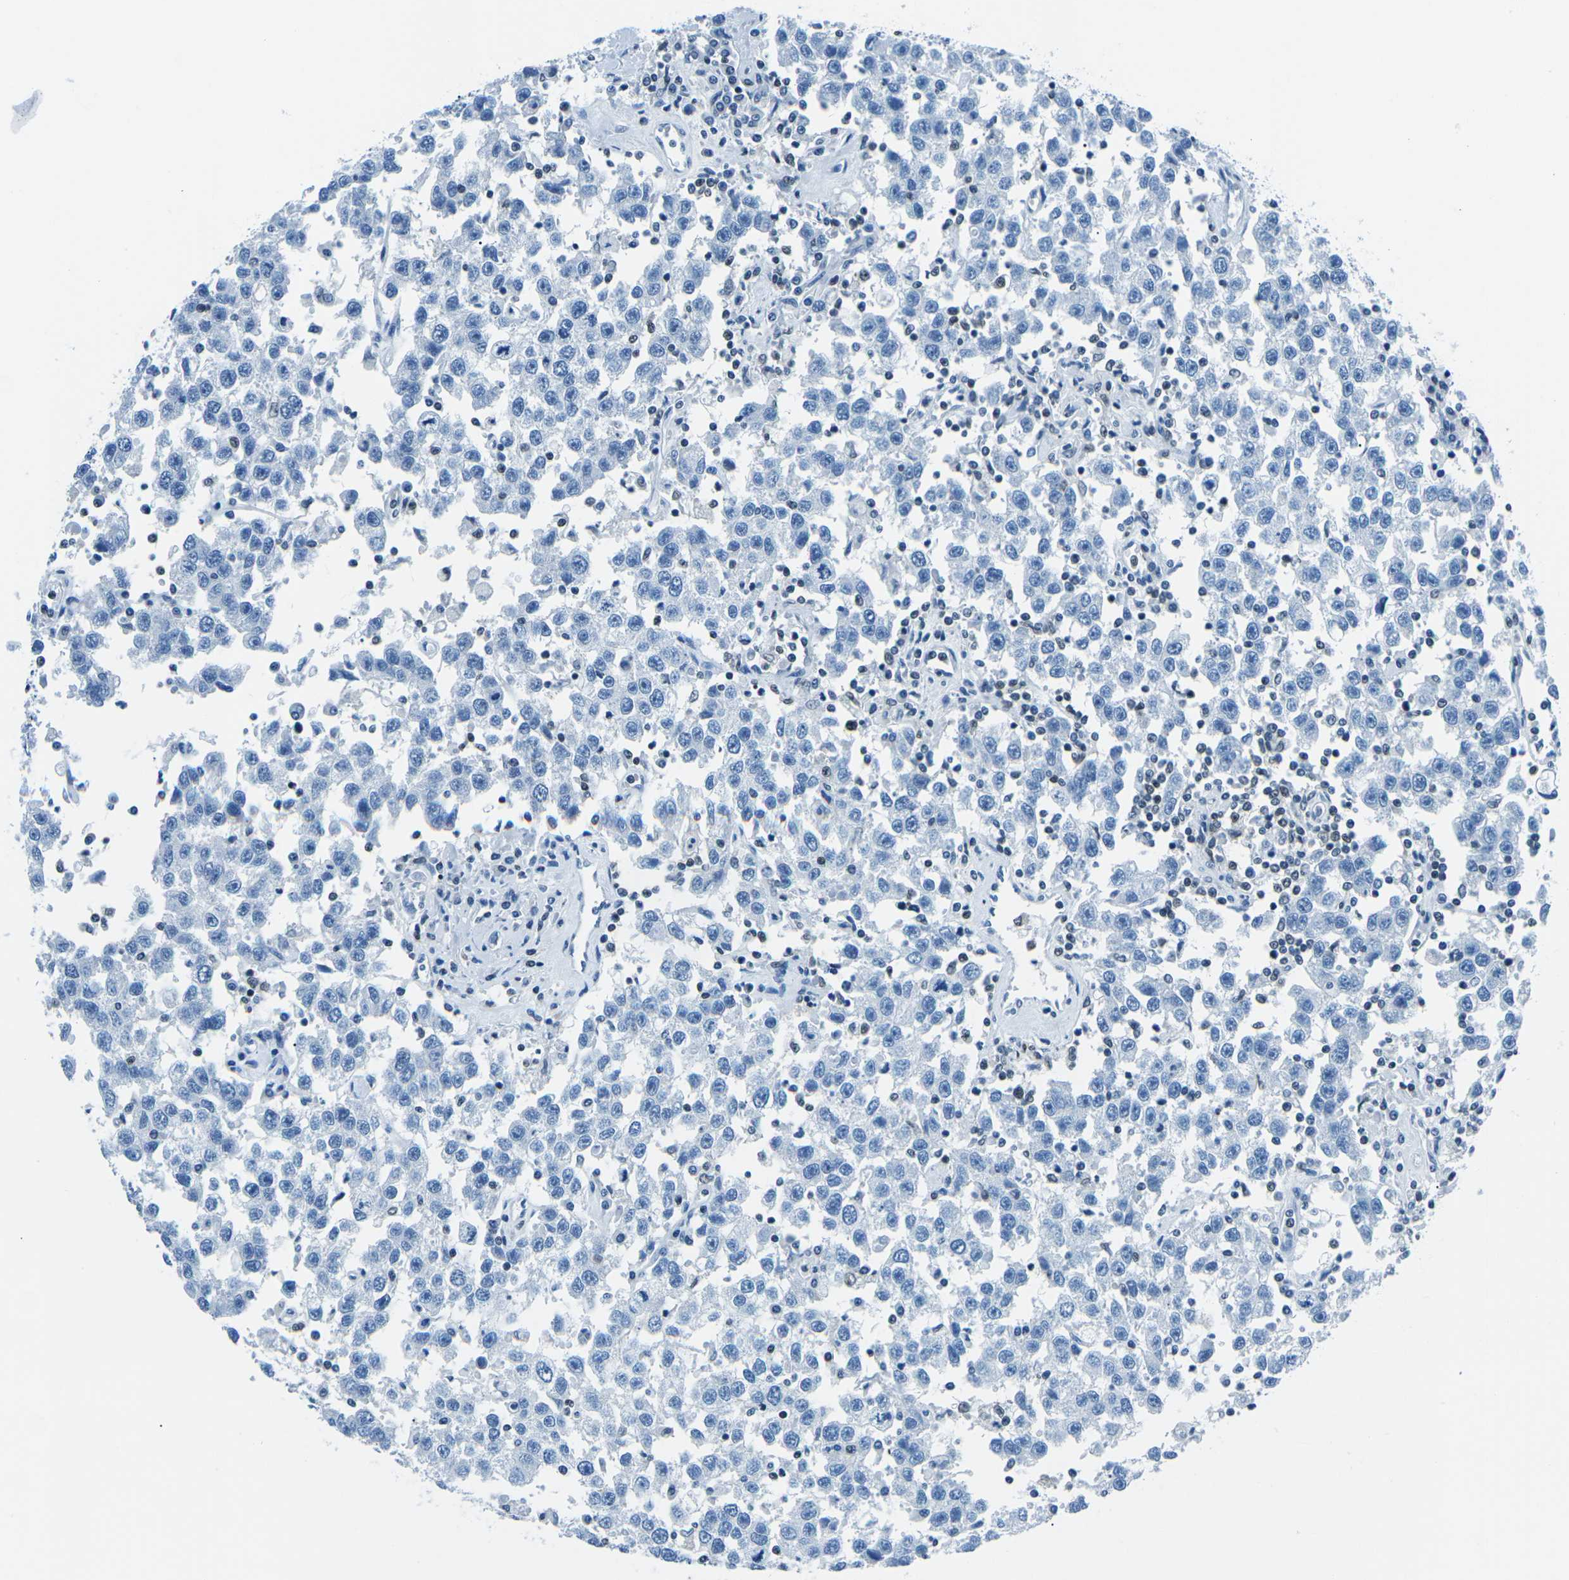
{"staining": {"intensity": "negative", "quantity": "none", "location": "none"}, "tissue": "testis cancer", "cell_type": "Tumor cells", "image_type": "cancer", "snomed": [{"axis": "morphology", "description": "Seminoma, NOS"}, {"axis": "topography", "description": "Testis"}], "caption": "Tumor cells are negative for brown protein staining in testis cancer.", "gene": "CELF2", "patient": {"sex": "male", "age": 41}}